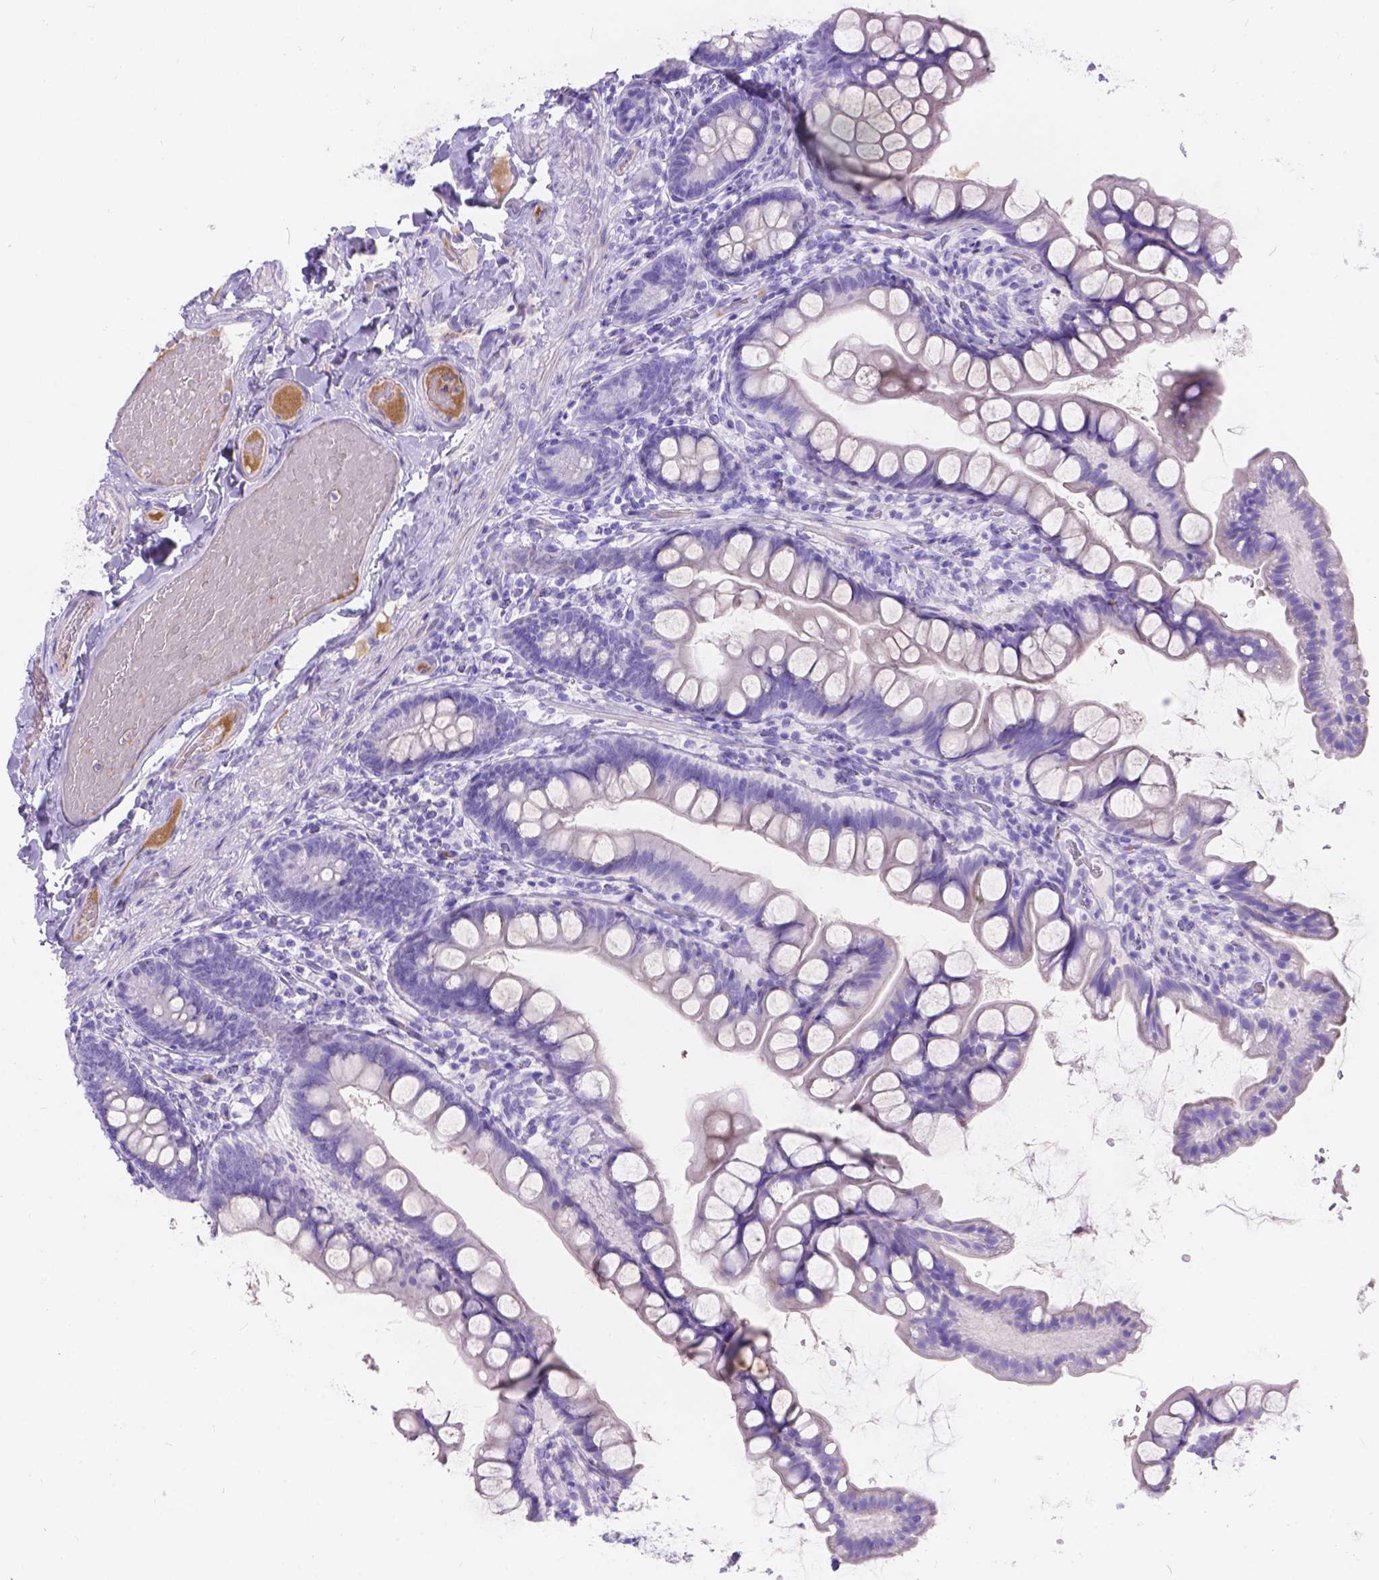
{"staining": {"intensity": "negative", "quantity": "none", "location": "none"}, "tissue": "small intestine", "cell_type": "Glandular cells", "image_type": "normal", "snomed": [{"axis": "morphology", "description": "Normal tissue, NOS"}, {"axis": "topography", "description": "Small intestine"}], "caption": "IHC of benign small intestine displays no expression in glandular cells.", "gene": "KLHL10", "patient": {"sex": "male", "age": 70}}